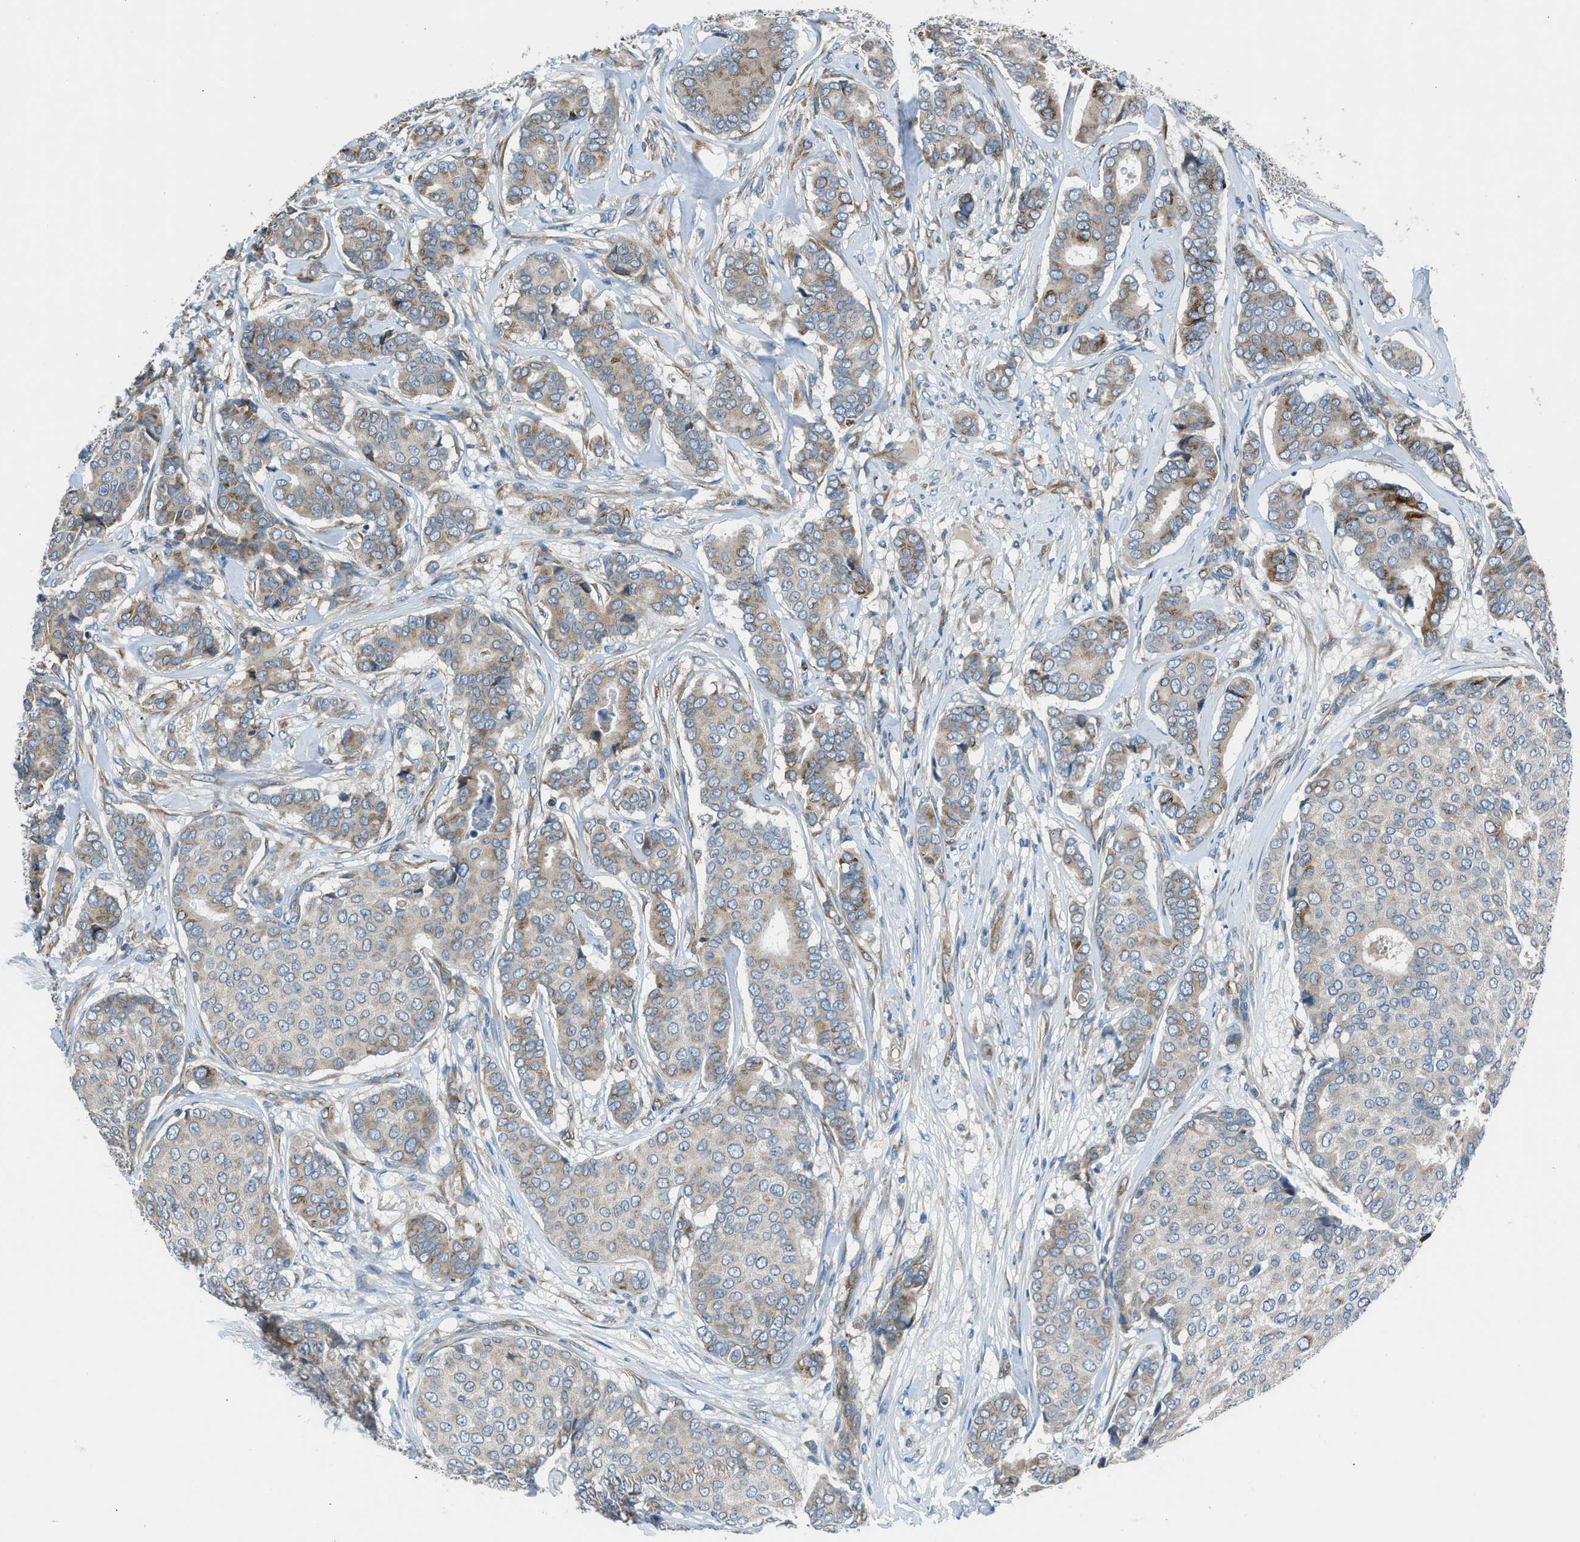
{"staining": {"intensity": "weak", "quantity": "<25%", "location": "cytoplasmic/membranous"}, "tissue": "breast cancer", "cell_type": "Tumor cells", "image_type": "cancer", "snomed": [{"axis": "morphology", "description": "Duct carcinoma"}, {"axis": "topography", "description": "Breast"}], "caption": "Breast cancer was stained to show a protein in brown. There is no significant staining in tumor cells. (Stains: DAB (3,3'-diaminobenzidine) IHC with hematoxylin counter stain, Microscopy: brightfield microscopy at high magnification).", "gene": "LMBR1", "patient": {"sex": "female", "age": 75}}